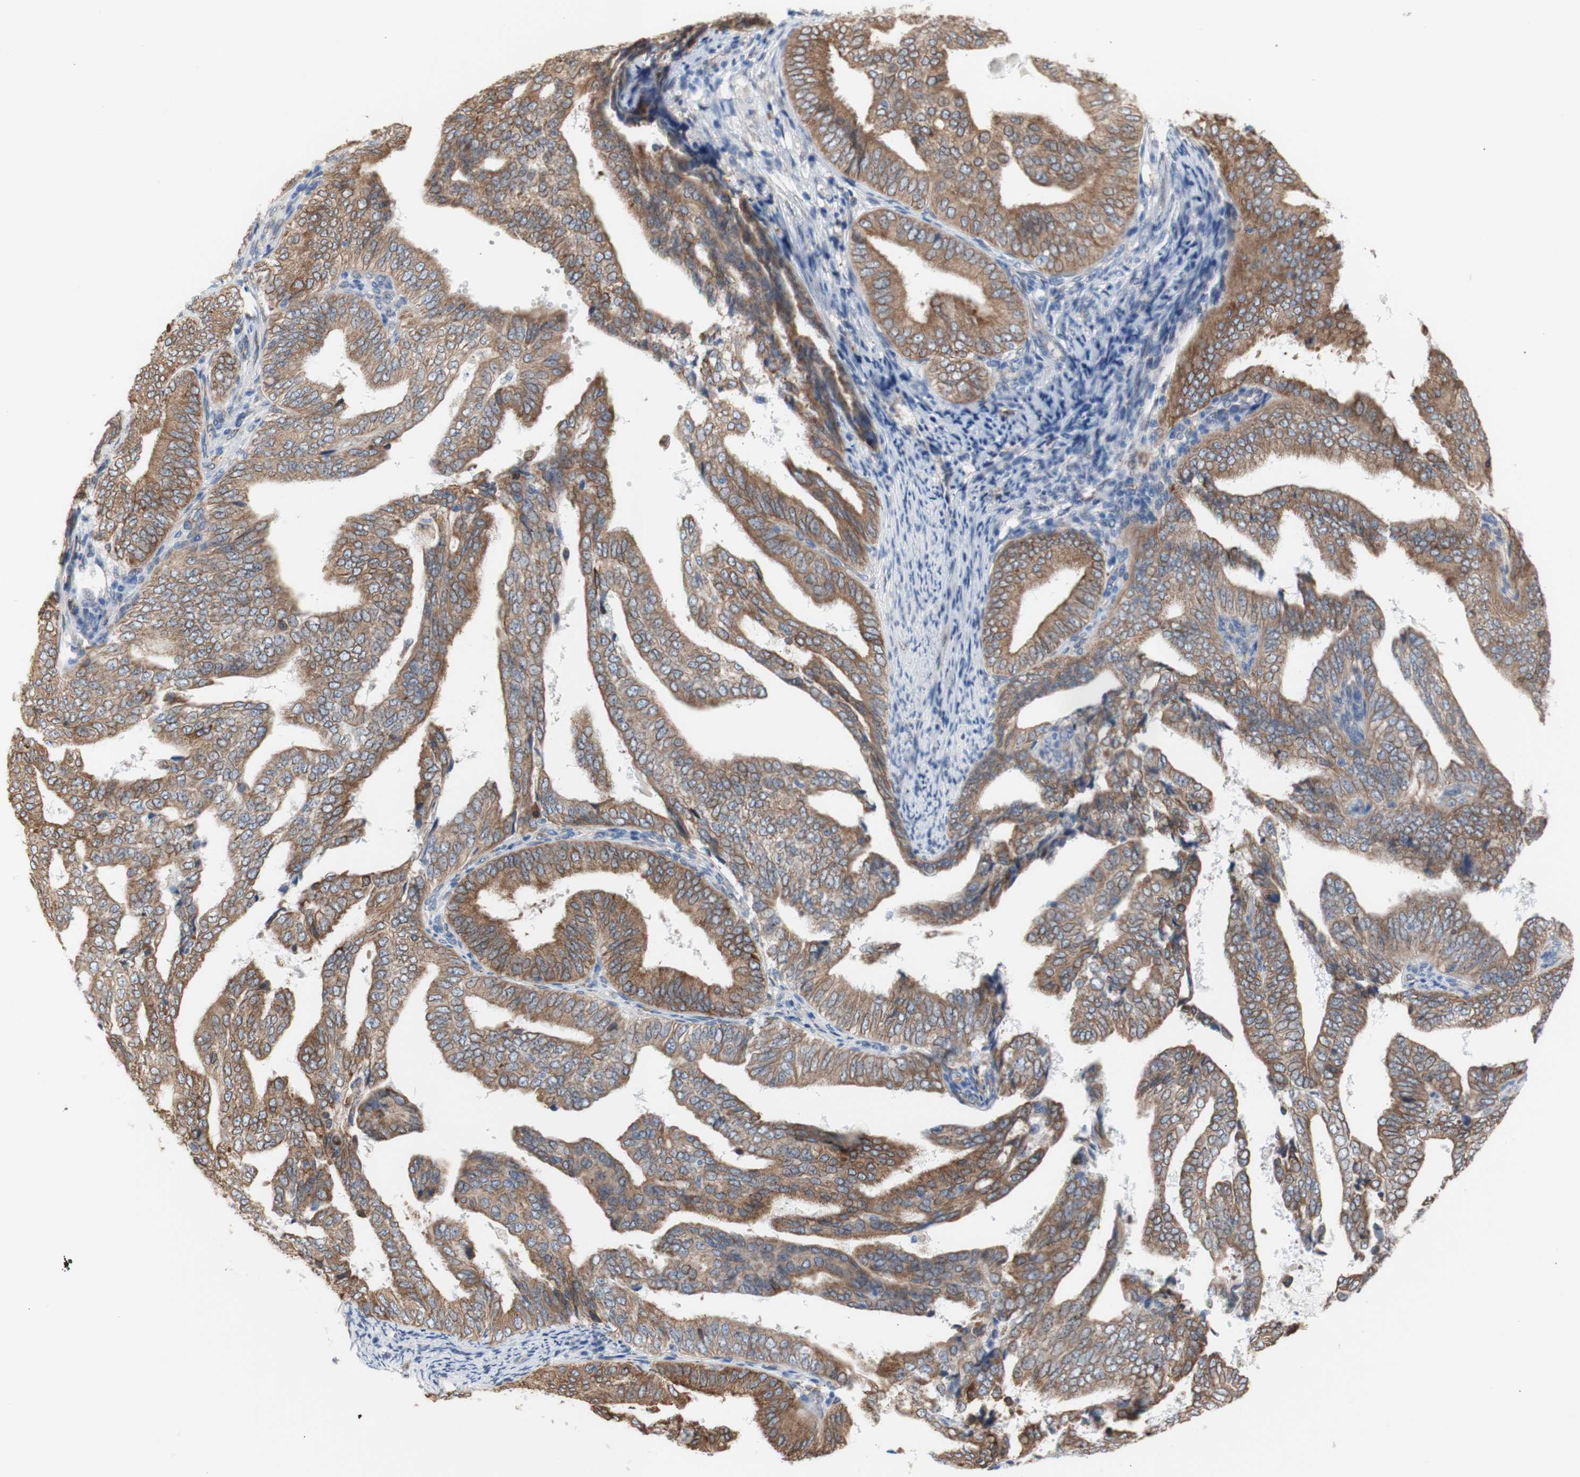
{"staining": {"intensity": "moderate", "quantity": ">75%", "location": "cytoplasmic/membranous"}, "tissue": "endometrial cancer", "cell_type": "Tumor cells", "image_type": "cancer", "snomed": [{"axis": "morphology", "description": "Adenocarcinoma, NOS"}, {"axis": "topography", "description": "Endometrium"}], "caption": "IHC histopathology image of neoplastic tissue: endometrial cancer stained using IHC shows medium levels of moderate protein expression localized specifically in the cytoplasmic/membranous of tumor cells, appearing as a cytoplasmic/membranous brown color.", "gene": "ERLIN1", "patient": {"sex": "female", "age": 58}}